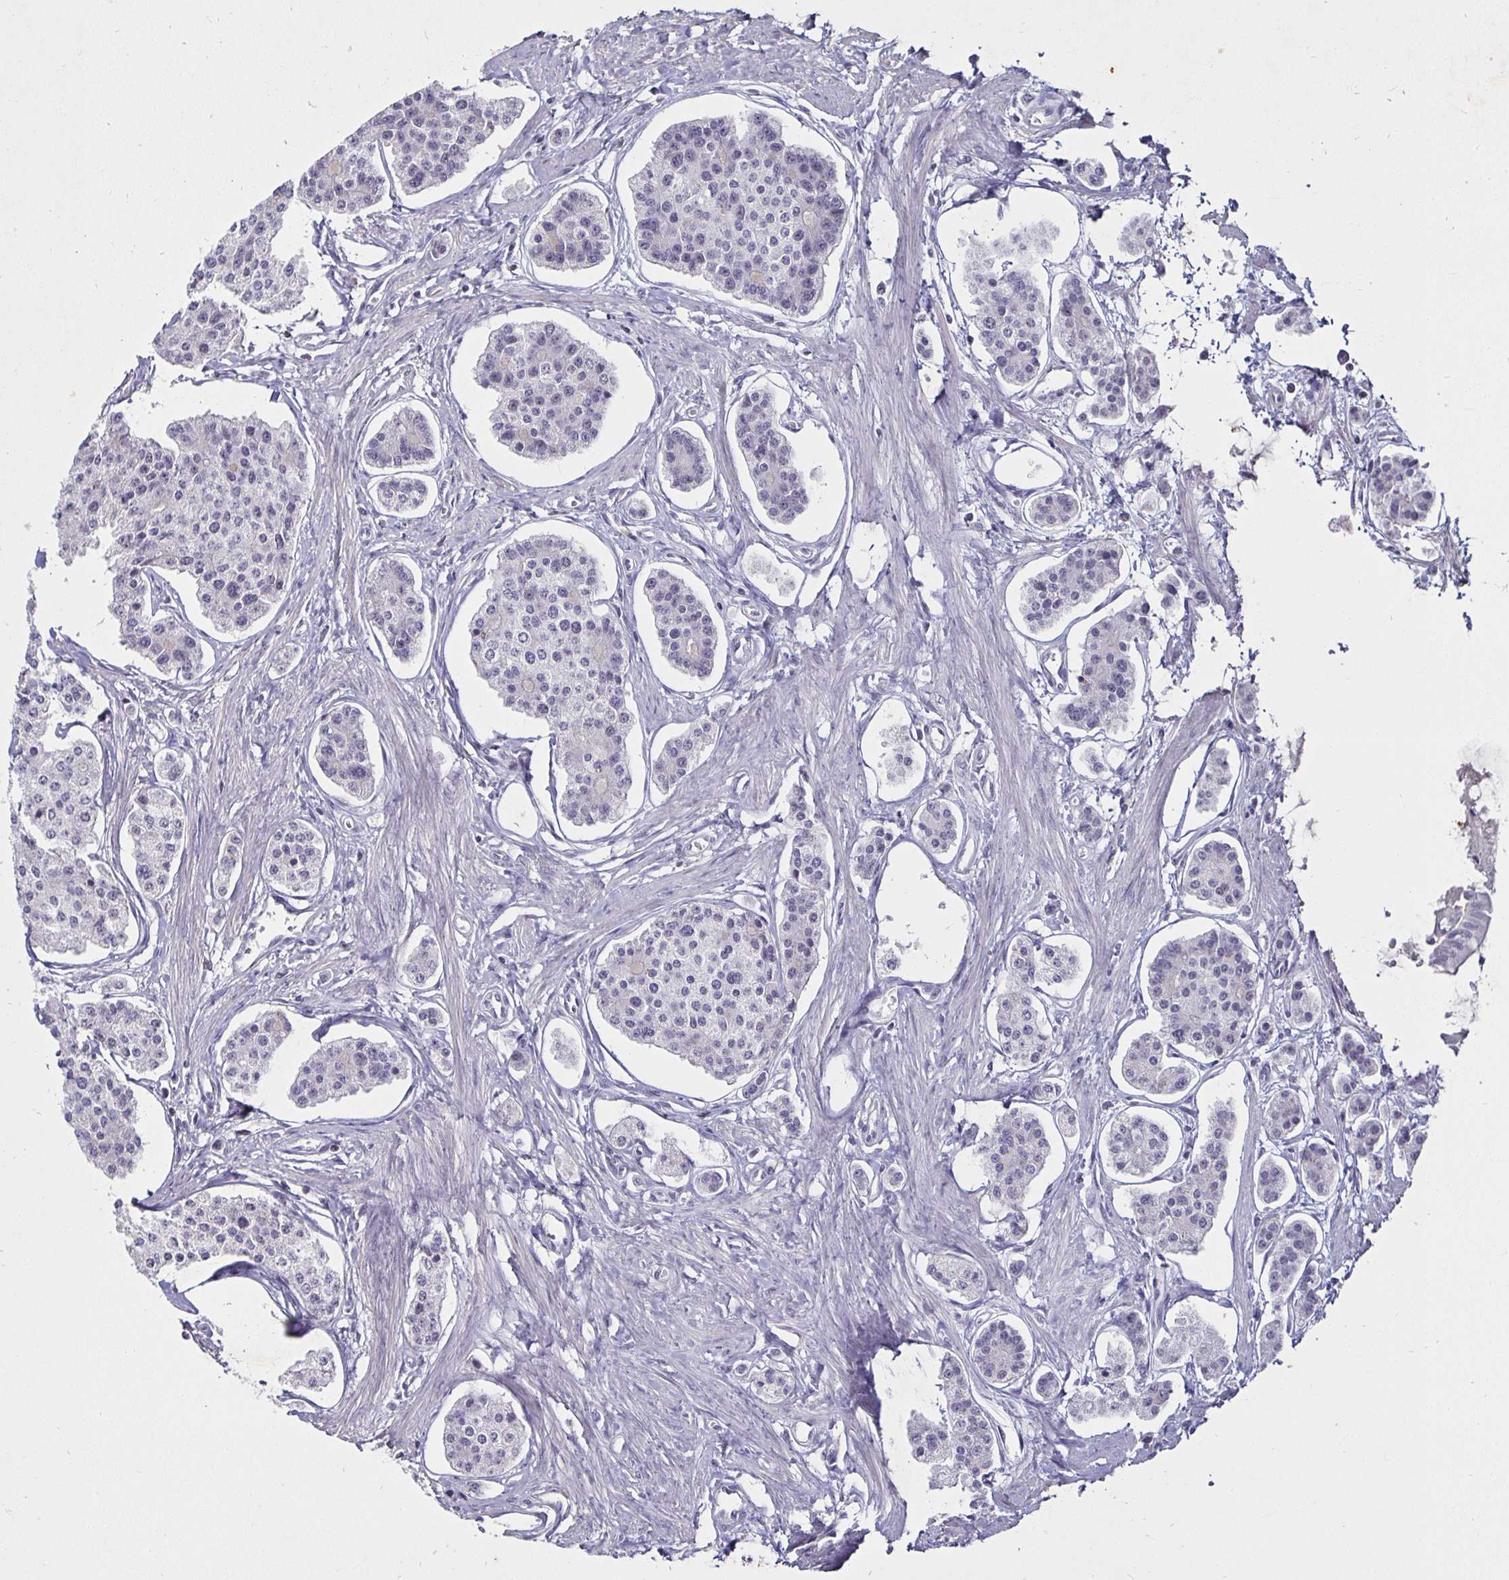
{"staining": {"intensity": "negative", "quantity": "none", "location": "none"}, "tissue": "carcinoid", "cell_type": "Tumor cells", "image_type": "cancer", "snomed": [{"axis": "morphology", "description": "Carcinoid, malignant, NOS"}, {"axis": "topography", "description": "Small intestine"}], "caption": "DAB immunohistochemical staining of human malignant carcinoid shows no significant staining in tumor cells.", "gene": "MLH1", "patient": {"sex": "female", "age": 65}}